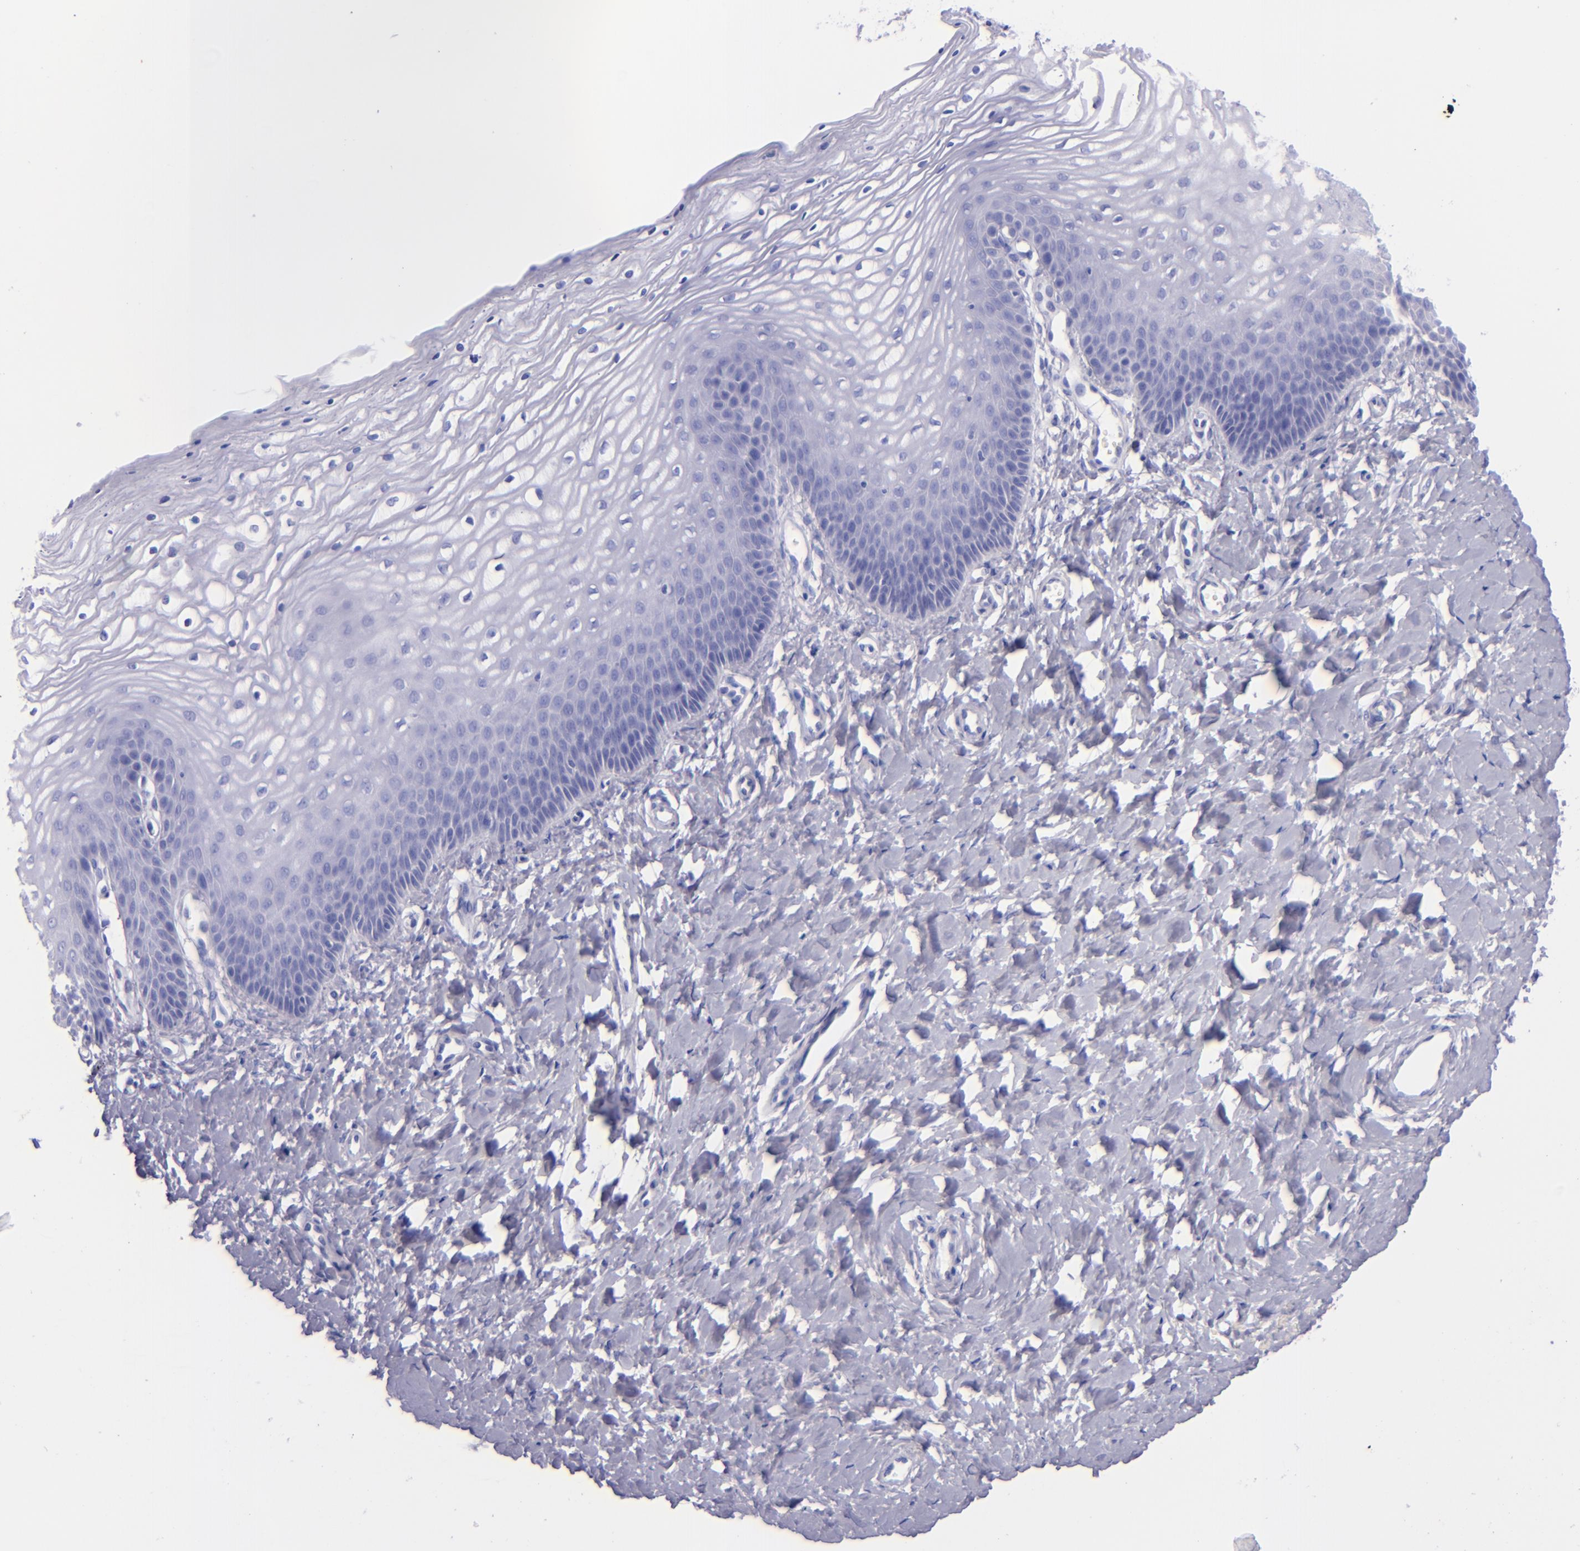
{"staining": {"intensity": "negative", "quantity": "none", "location": "none"}, "tissue": "vagina", "cell_type": "Squamous epithelial cells", "image_type": "normal", "snomed": [{"axis": "morphology", "description": "Normal tissue, NOS"}, {"axis": "topography", "description": "Vagina"}], "caption": "IHC image of normal vagina stained for a protein (brown), which displays no expression in squamous epithelial cells. (DAB (3,3'-diaminobenzidine) IHC, high magnification).", "gene": "SFTPA2", "patient": {"sex": "female", "age": 68}}